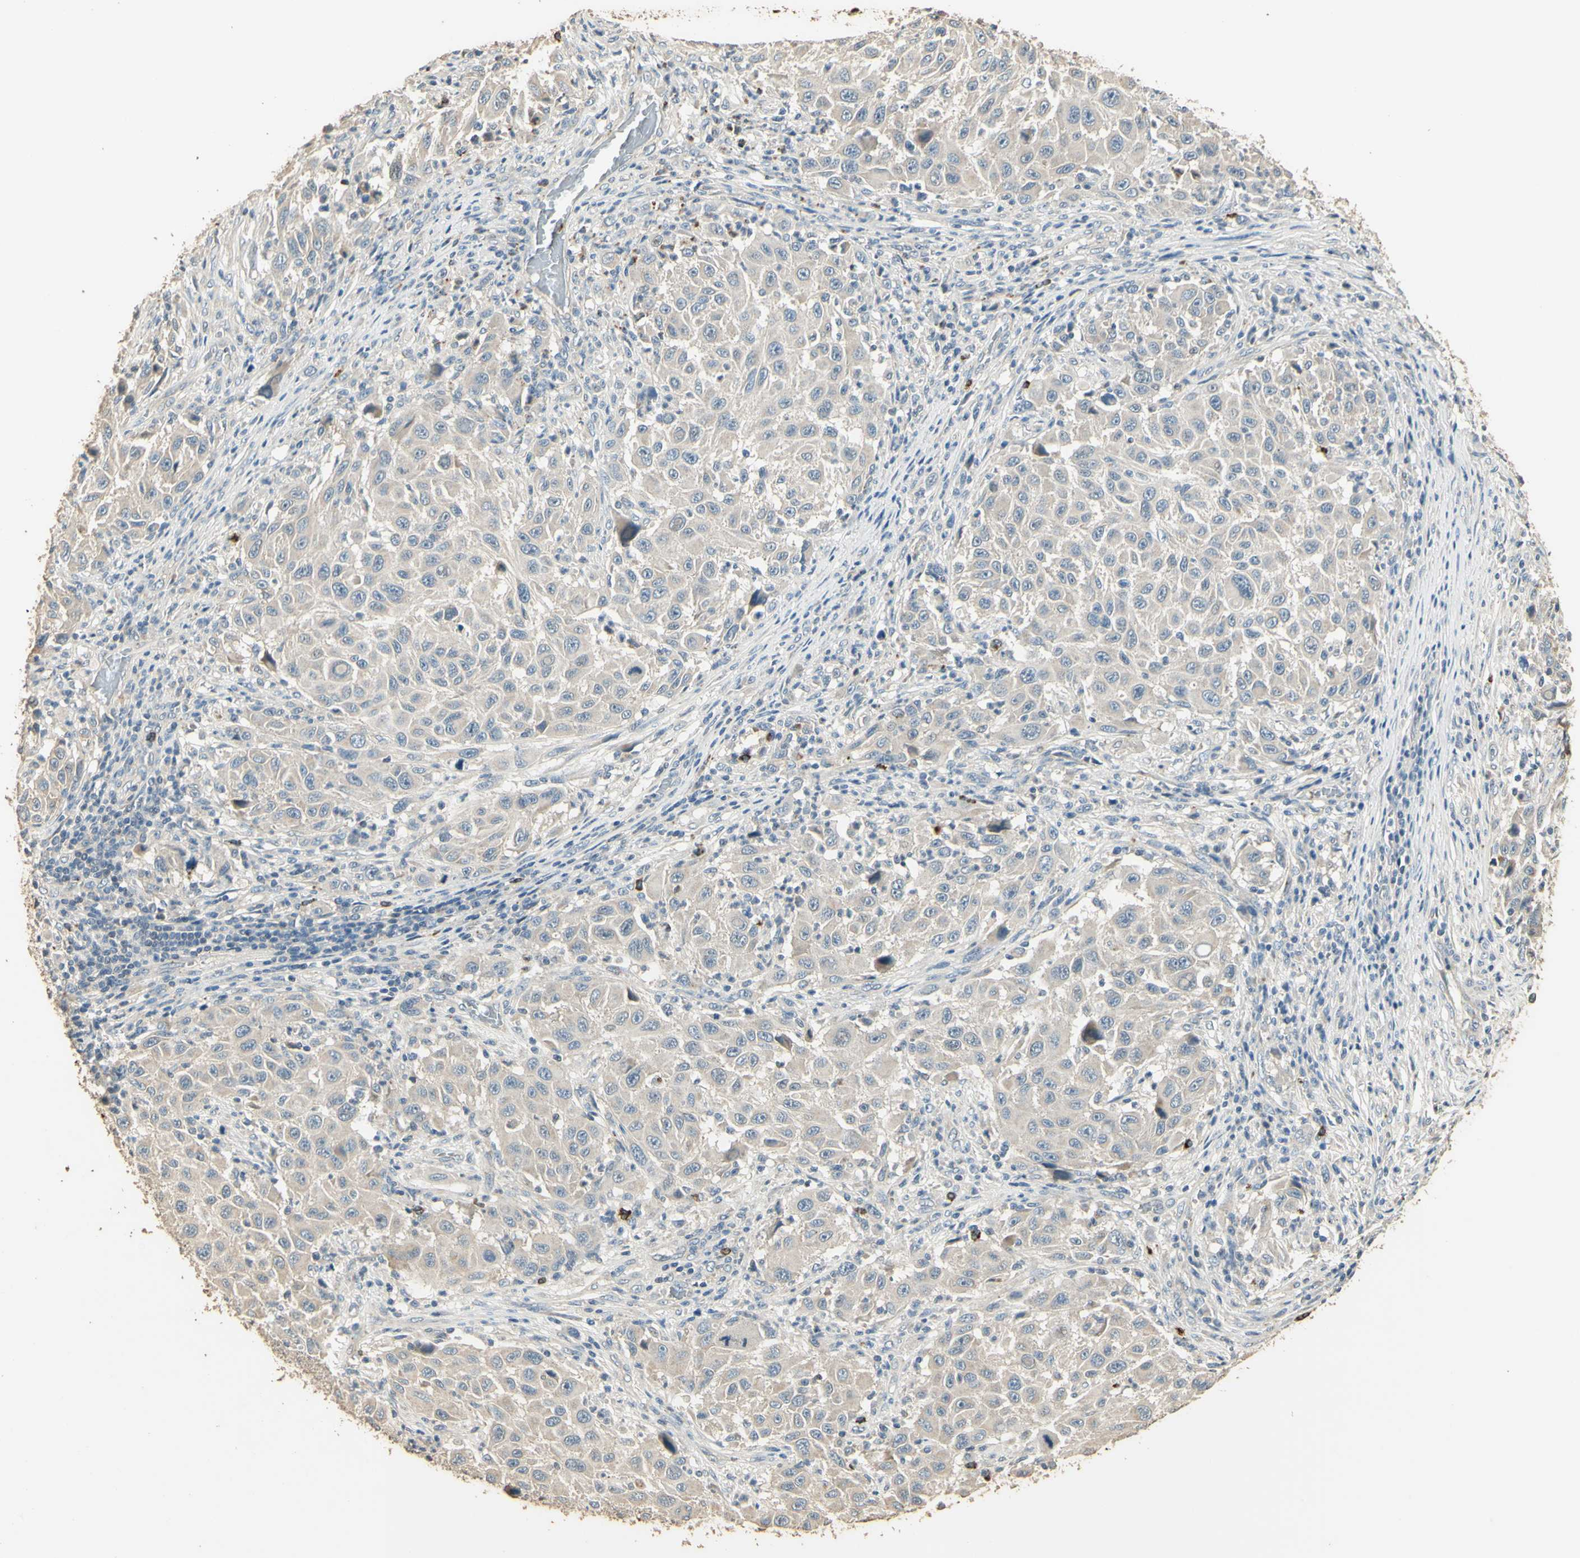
{"staining": {"intensity": "negative", "quantity": "none", "location": "none"}, "tissue": "melanoma", "cell_type": "Tumor cells", "image_type": "cancer", "snomed": [{"axis": "morphology", "description": "Malignant melanoma, Metastatic site"}, {"axis": "topography", "description": "Lymph node"}], "caption": "The immunohistochemistry (IHC) image has no significant positivity in tumor cells of malignant melanoma (metastatic site) tissue.", "gene": "ARHGEF17", "patient": {"sex": "male", "age": 61}}